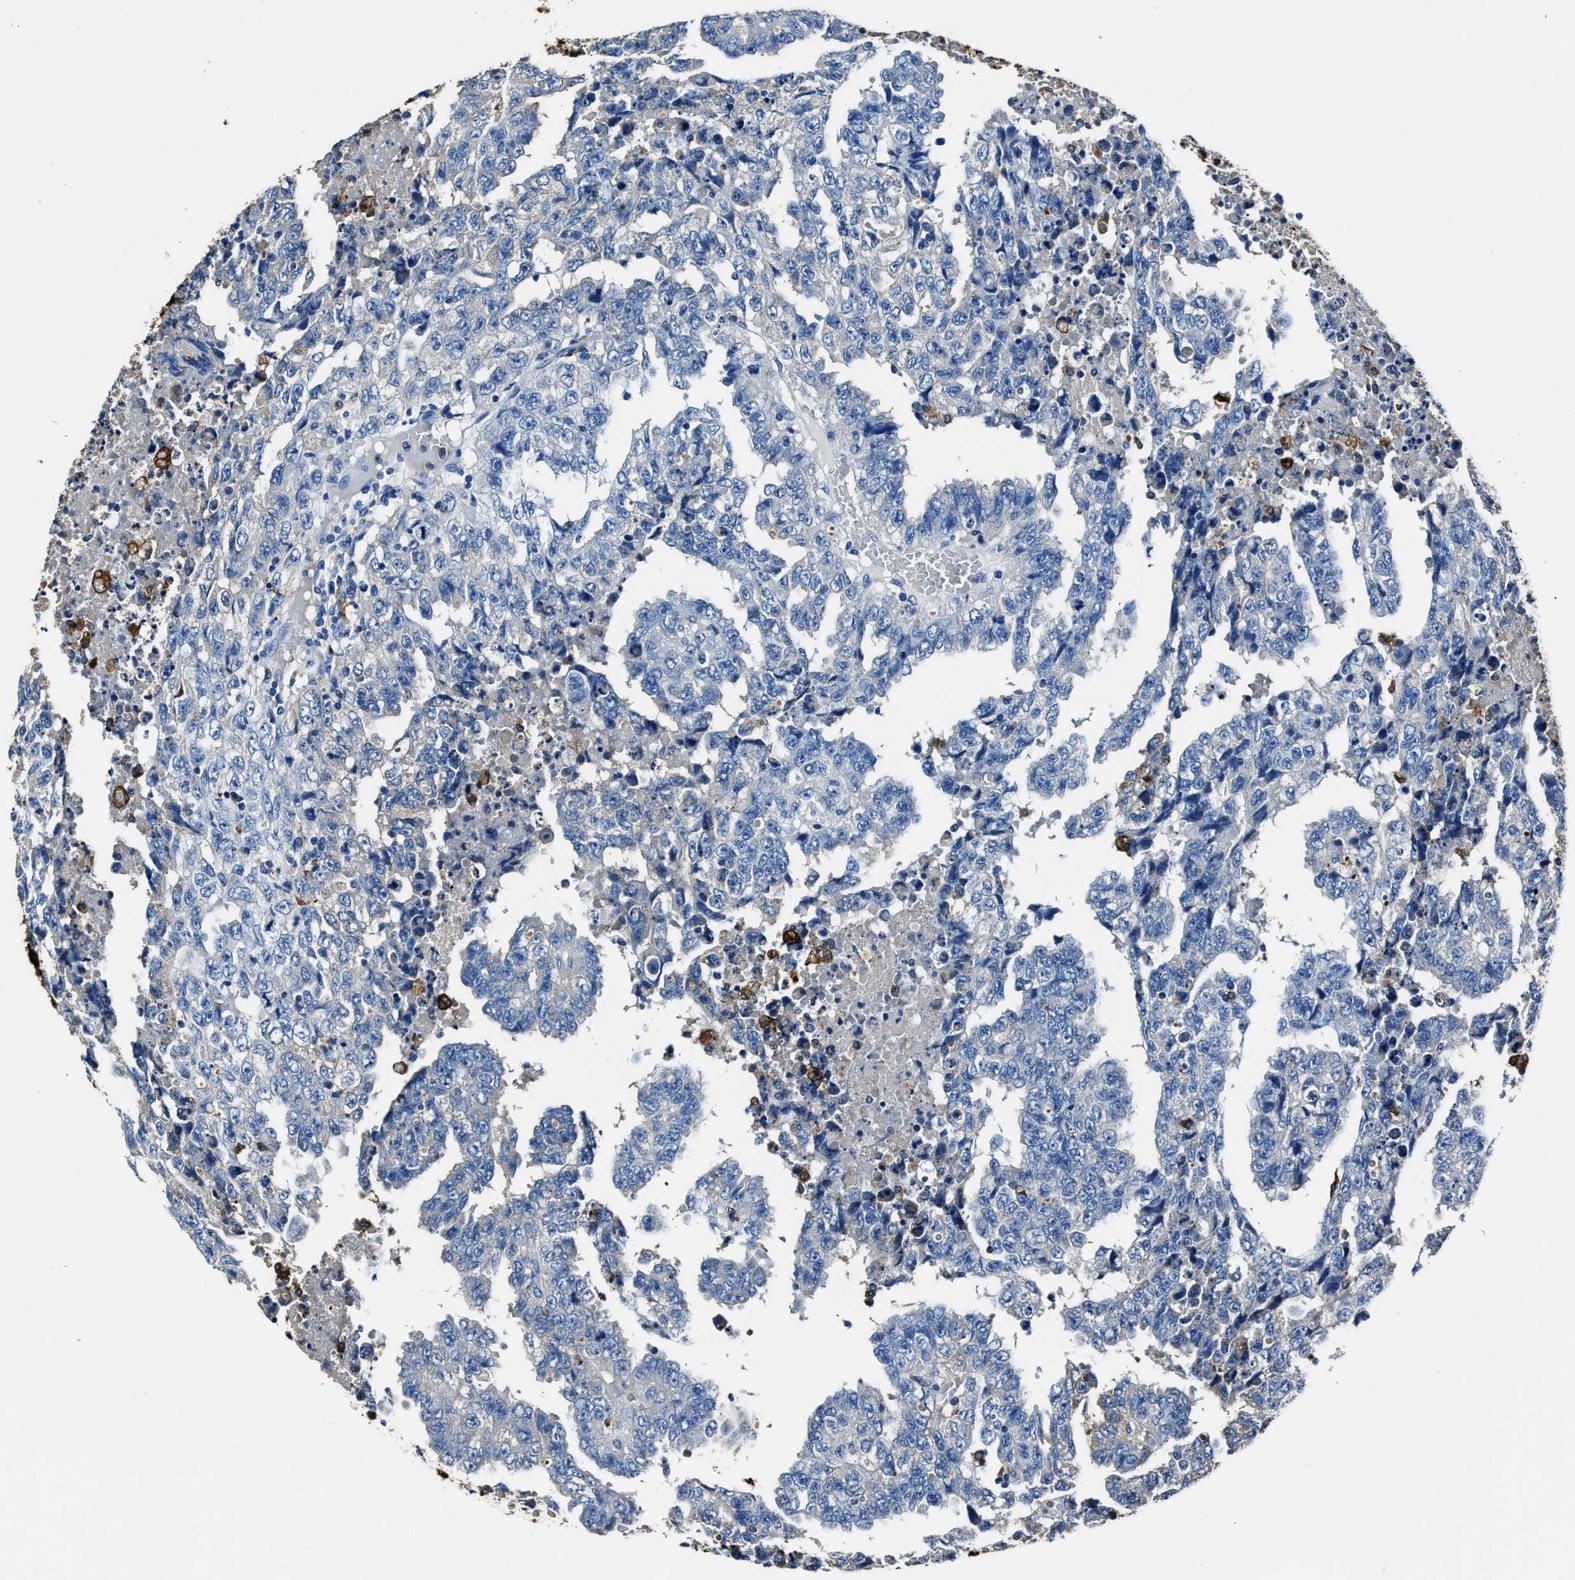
{"staining": {"intensity": "negative", "quantity": "none", "location": "none"}, "tissue": "testis cancer", "cell_type": "Tumor cells", "image_type": "cancer", "snomed": [{"axis": "morphology", "description": "Necrosis, NOS"}, {"axis": "morphology", "description": "Carcinoma, Embryonal, NOS"}, {"axis": "topography", "description": "Testis"}], "caption": "IHC of human embryonal carcinoma (testis) displays no expression in tumor cells.", "gene": "FTL", "patient": {"sex": "male", "age": 19}}